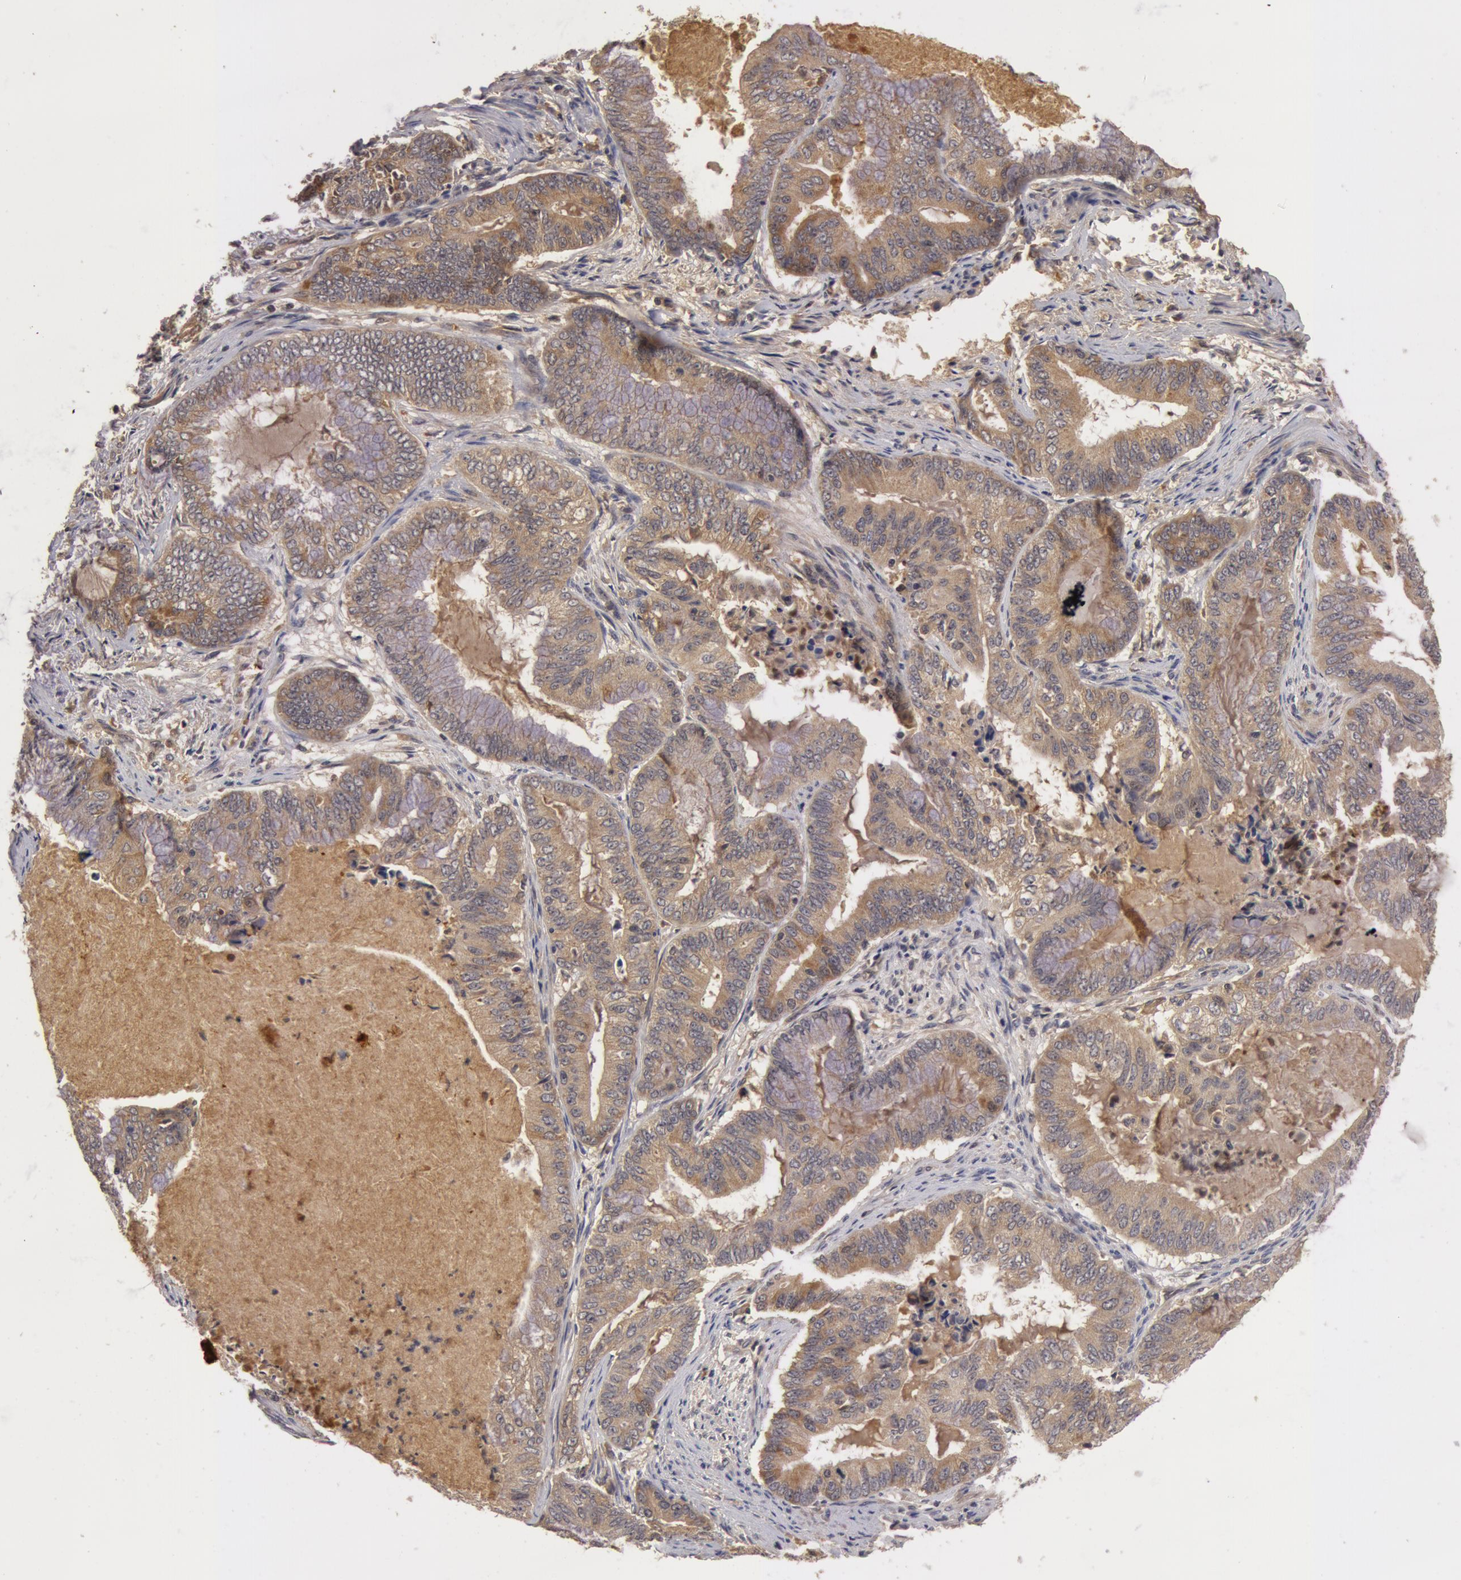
{"staining": {"intensity": "weak", "quantity": ">75%", "location": "cytoplasmic/membranous"}, "tissue": "endometrial cancer", "cell_type": "Tumor cells", "image_type": "cancer", "snomed": [{"axis": "morphology", "description": "Adenocarcinoma, NOS"}, {"axis": "topography", "description": "Endometrium"}], "caption": "Endometrial cancer (adenocarcinoma) stained for a protein (brown) displays weak cytoplasmic/membranous positive staining in about >75% of tumor cells.", "gene": "BCHE", "patient": {"sex": "female", "age": 63}}